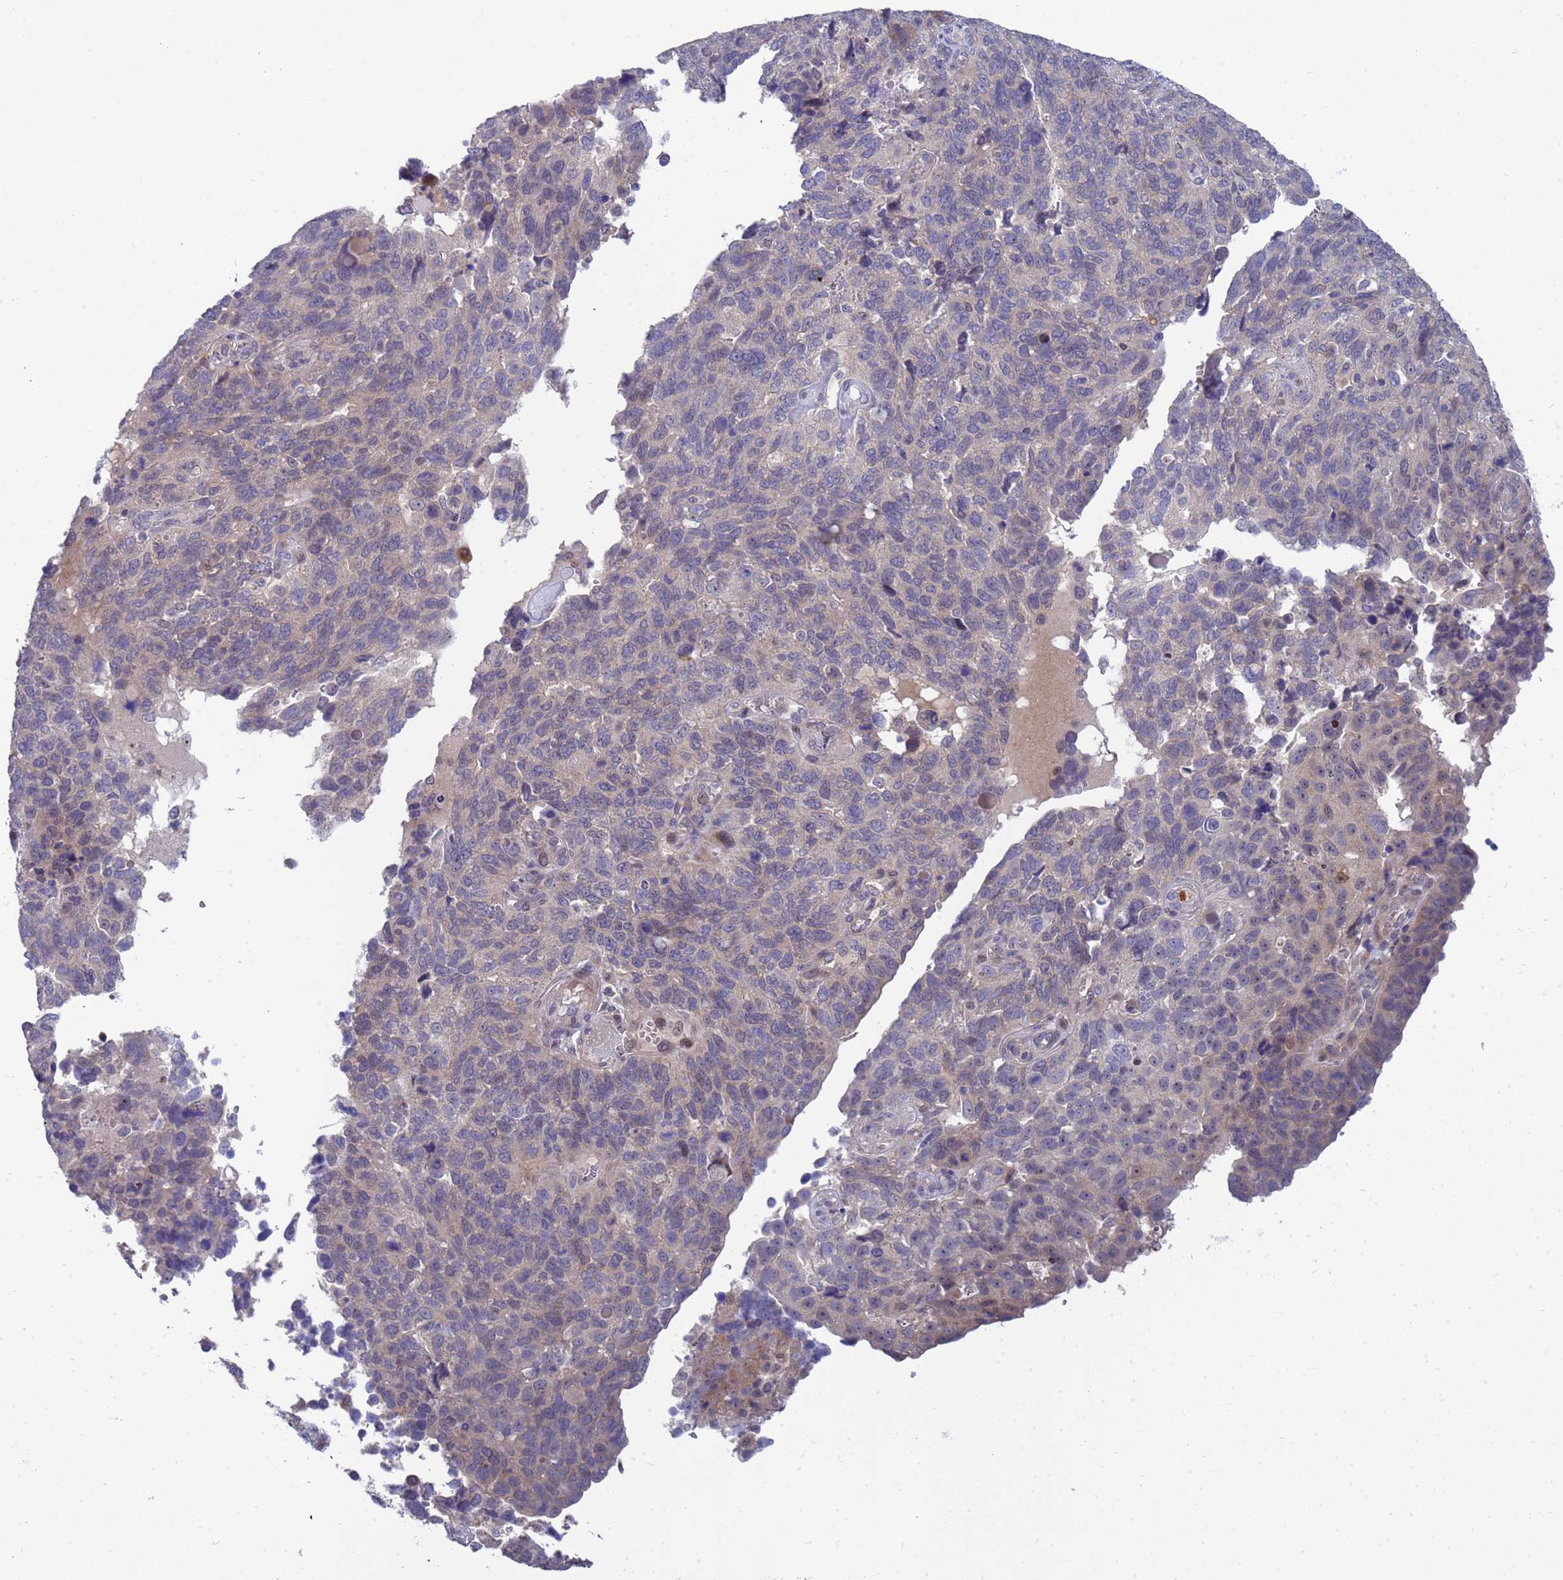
{"staining": {"intensity": "negative", "quantity": "none", "location": "none"}, "tissue": "endometrial cancer", "cell_type": "Tumor cells", "image_type": "cancer", "snomed": [{"axis": "morphology", "description": "Adenocarcinoma, NOS"}, {"axis": "topography", "description": "Endometrium"}], "caption": "DAB (3,3'-diaminobenzidine) immunohistochemical staining of human endometrial adenocarcinoma demonstrates no significant staining in tumor cells.", "gene": "ENOSF1", "patient": {"sex": "female", "age": 66}}